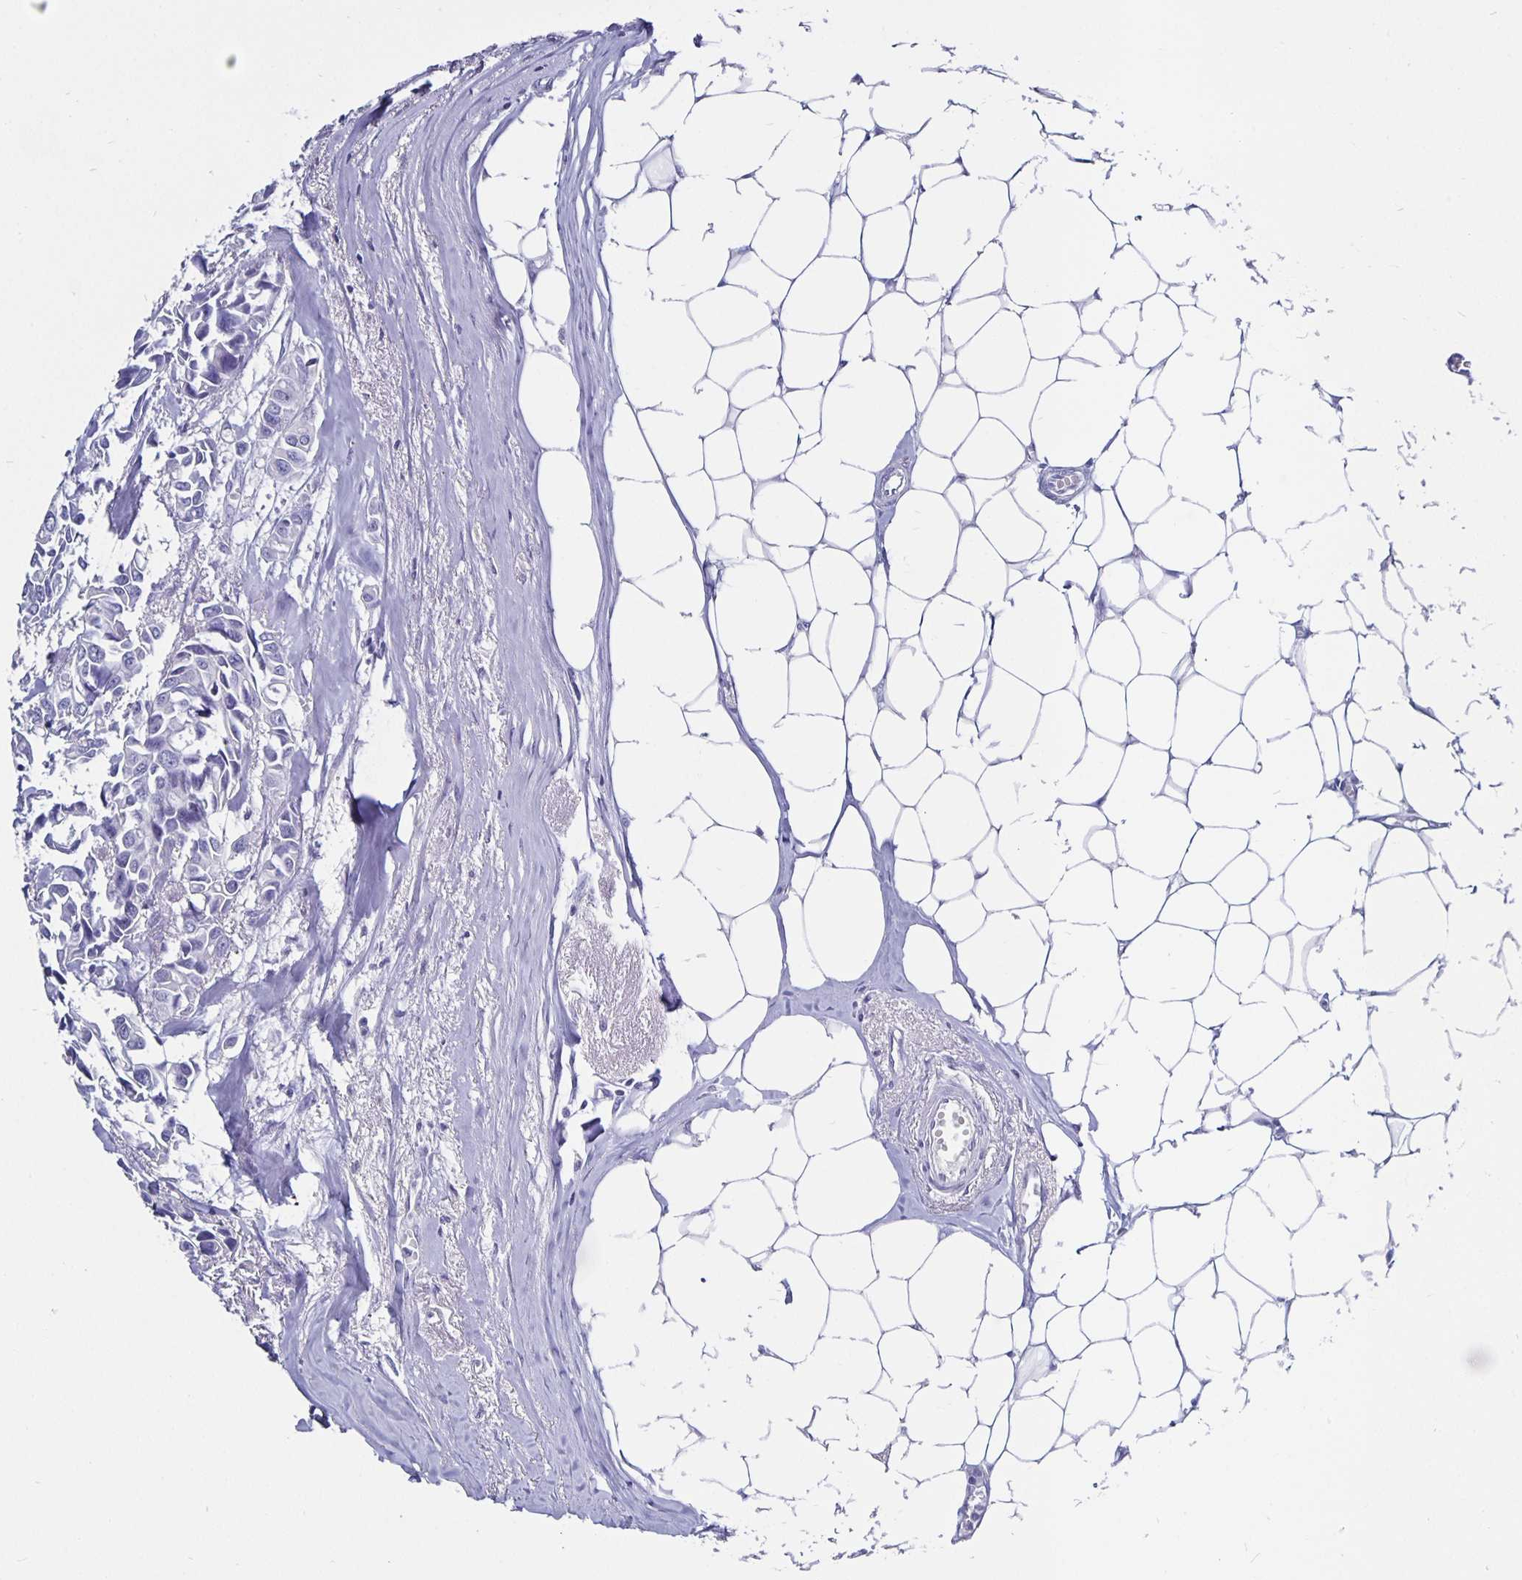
{"staining": {"intensity": "negative", "quantity": "none", "location": "none"}, "tissue": "breast cancer", "cell_type": "Tumor cells", "image_type": "cancer", "snomed": [{"axis": "morphology", "description": "Duct carcinoma"}, {"axis": "topography", "description": "Breast"}], "caption": "Tumor cells are negative for brown protein staining in breast cancer.", "gene": "ODF3B", "patient": {"sex": "female", "age": 54}}